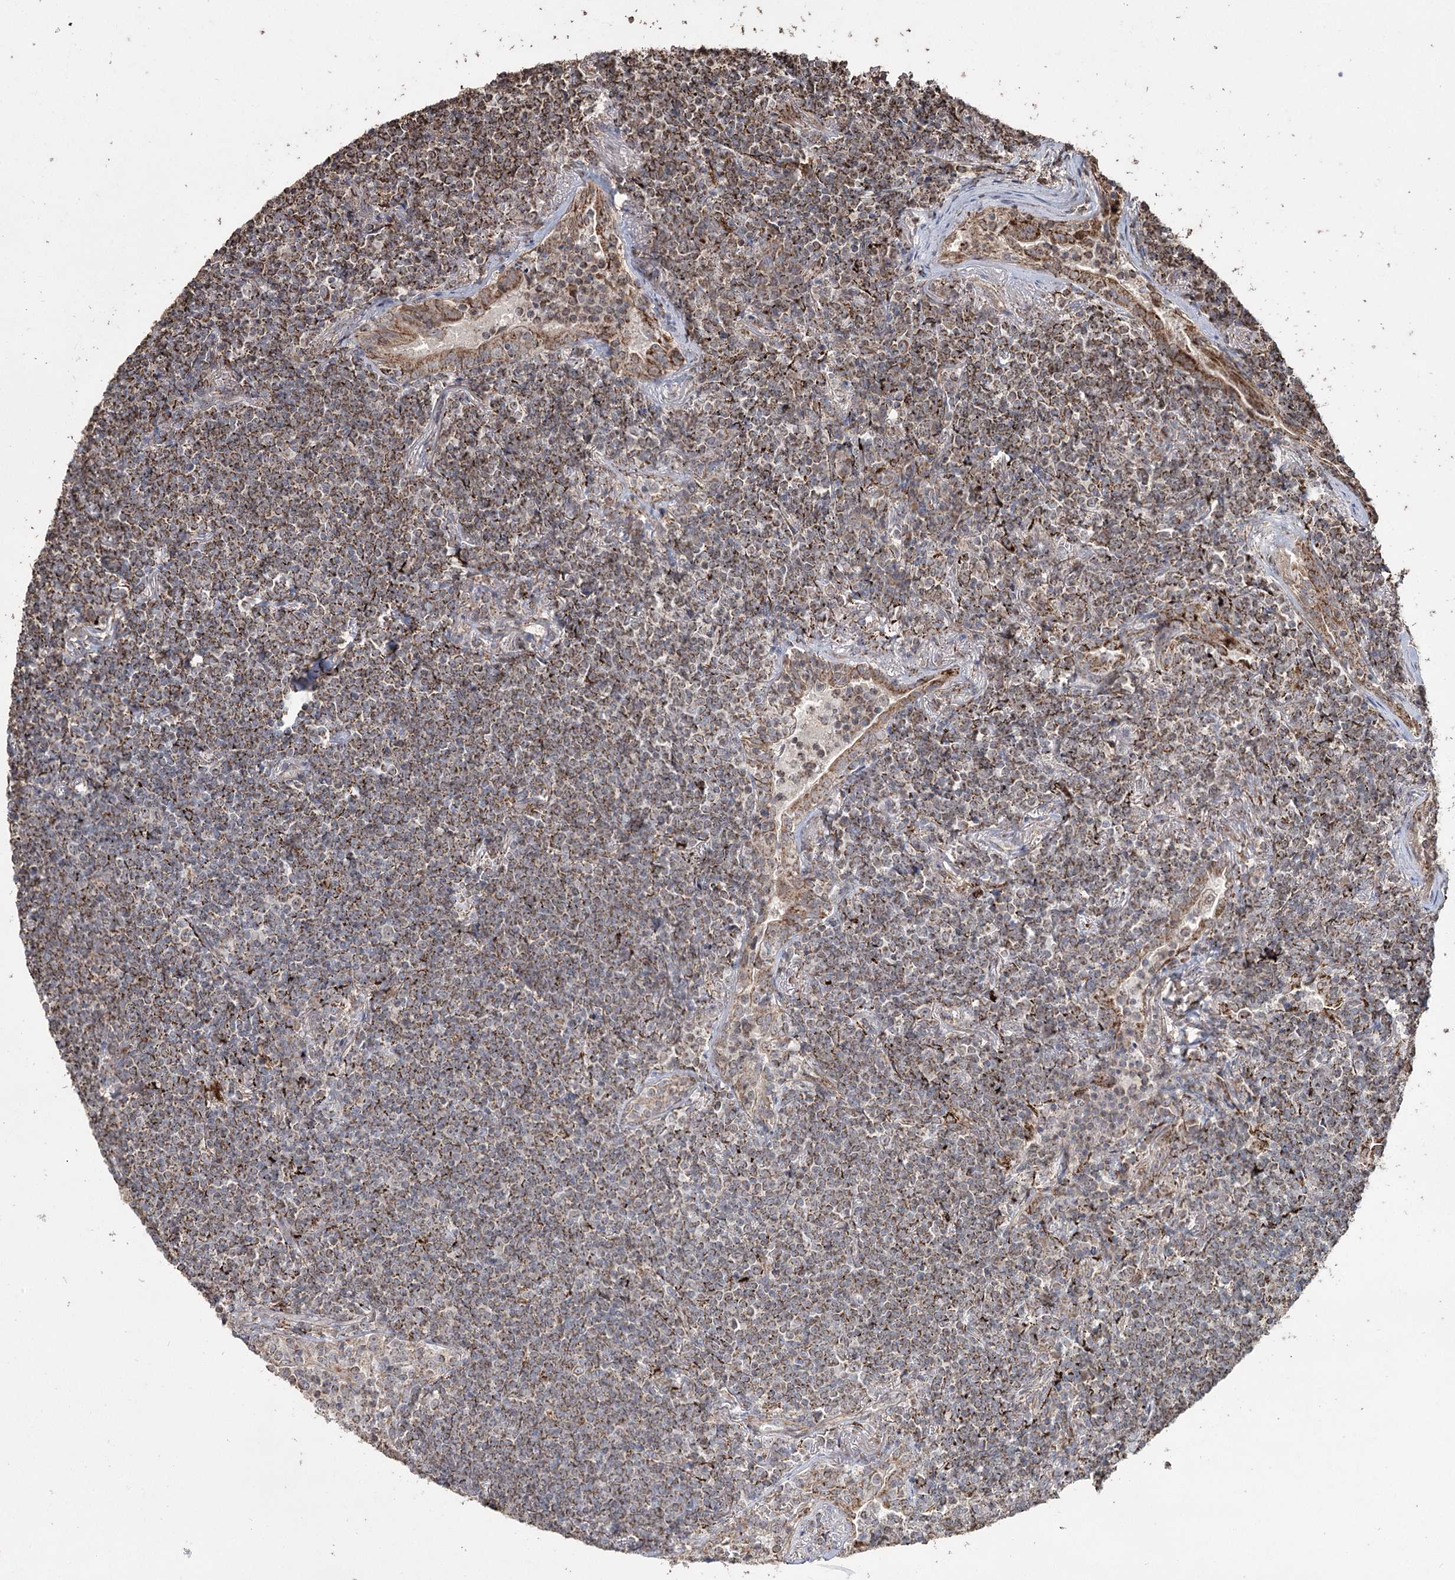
{"staining": {"intensity": "moderate", "quantity": "25%-75%", "location": "cytoplasmic/membranous"}, "tissue": "lymphoma", "cell_type": "Tumor cells", "image_type": "cancer", "snomed": [{"axis": "morphology", "description": "Malignant lymphoma, non-Hodgkin's type, Low grade"}, {"axis": "topography", "description": "Lung"}], "caption": "Moderate cytoplasmic/membranous positivity is present in about 25%-75% of tumor cells in lymphoma.", "gene": "SLF2", "patient": {"sex": "female", "age": 71}}